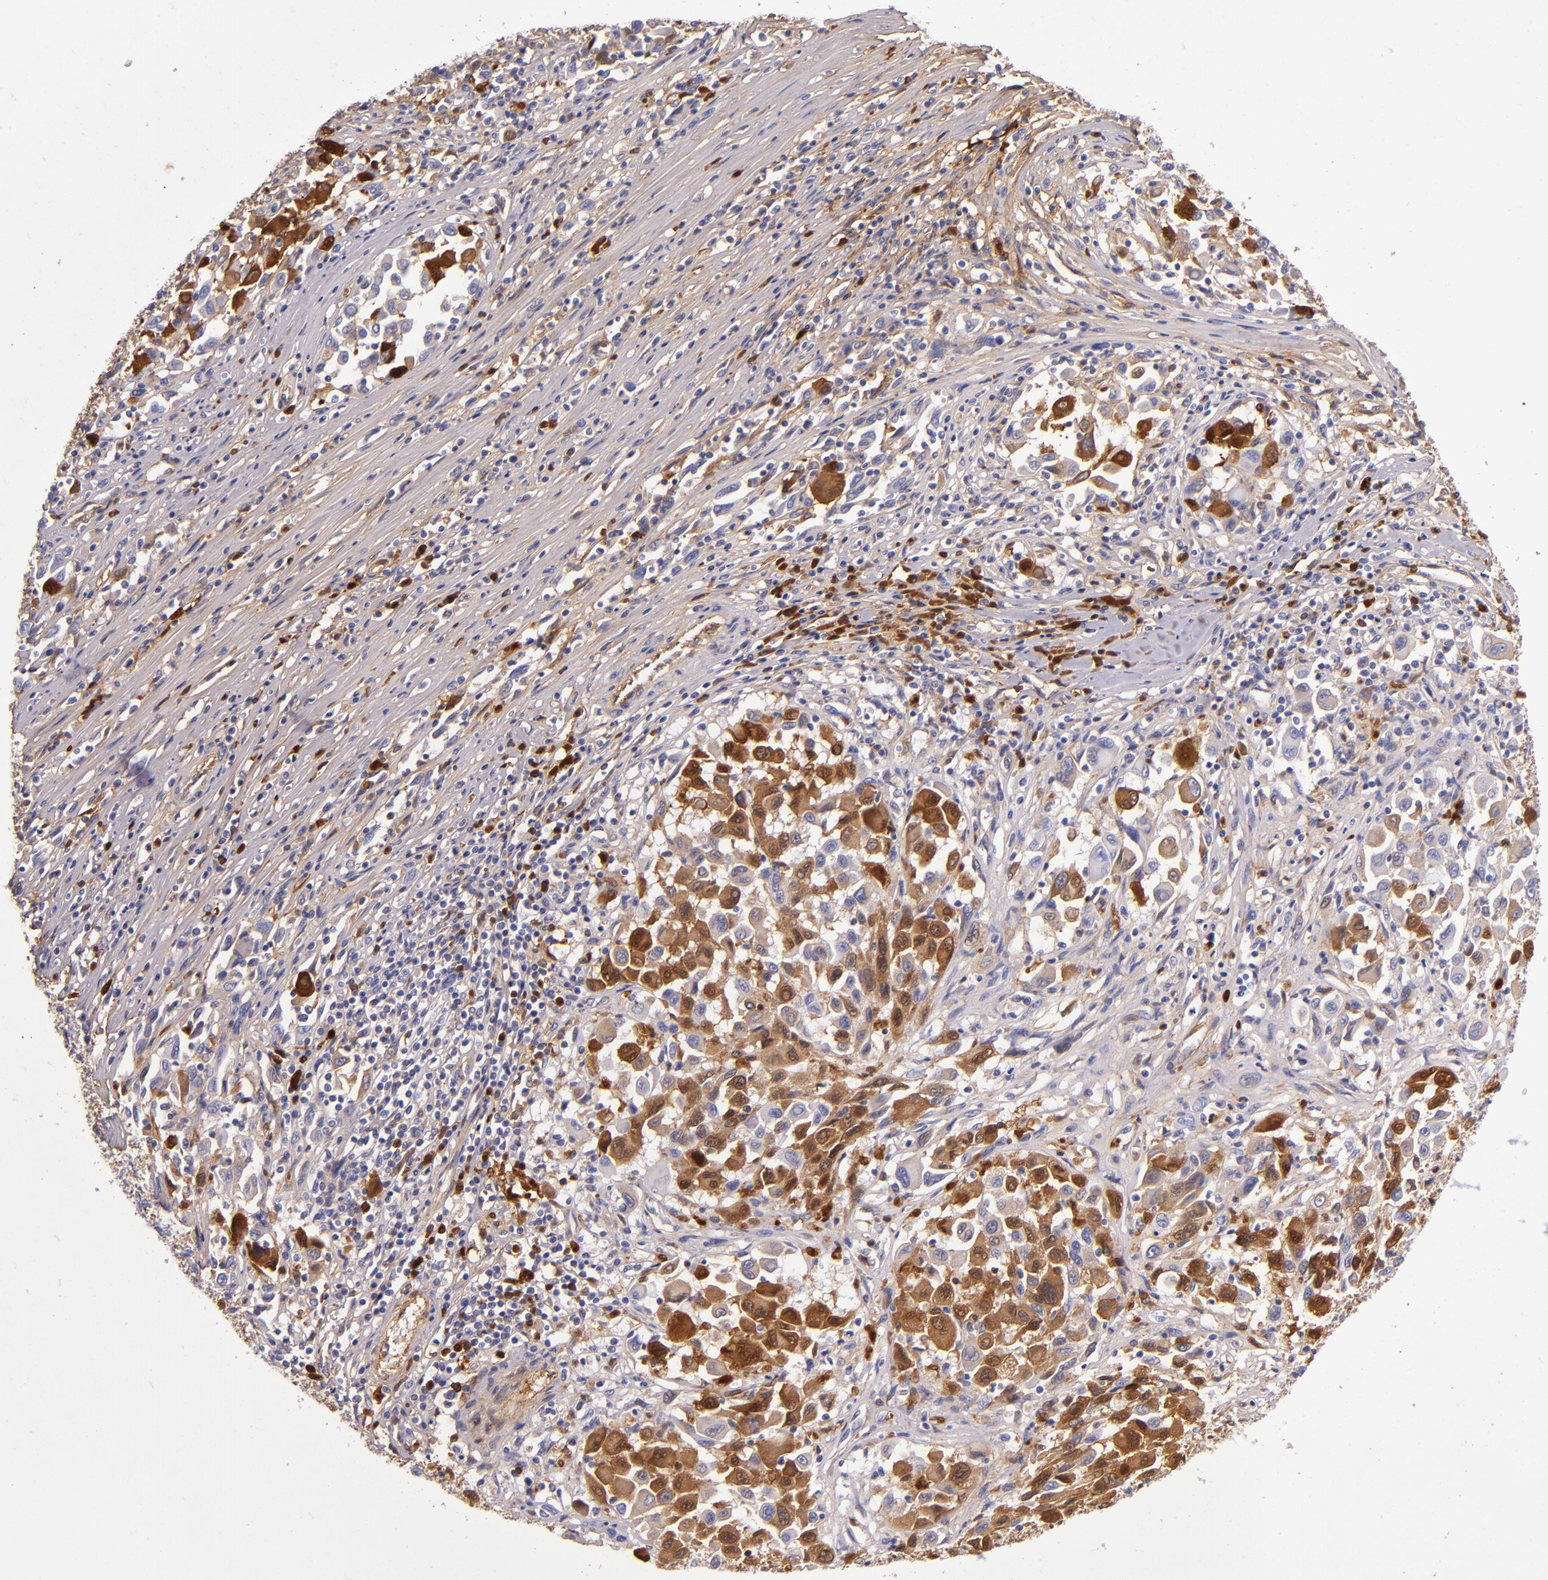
{"staining": {"intensity": "strong", "quantity": "25%-75%", "location": "cytoplasmic/membranous"}, "tissue": "melanoma", "cell_type": "Tumor cells", "image_type": "cancer", "snomed": [{"axis": "morphology", "description": "Malignant melanoma, Metastatic site"}, {"axis": "topography", "description": "Lymph node"}], "caption": "Protein expression analysis of melanoma demonstrates strong cytoplasmic/membranous positivity in approximately 25%-75% of tumor cells.", "gene": "CLEC3B", "patient": {"sex": "male", "age": 61}}